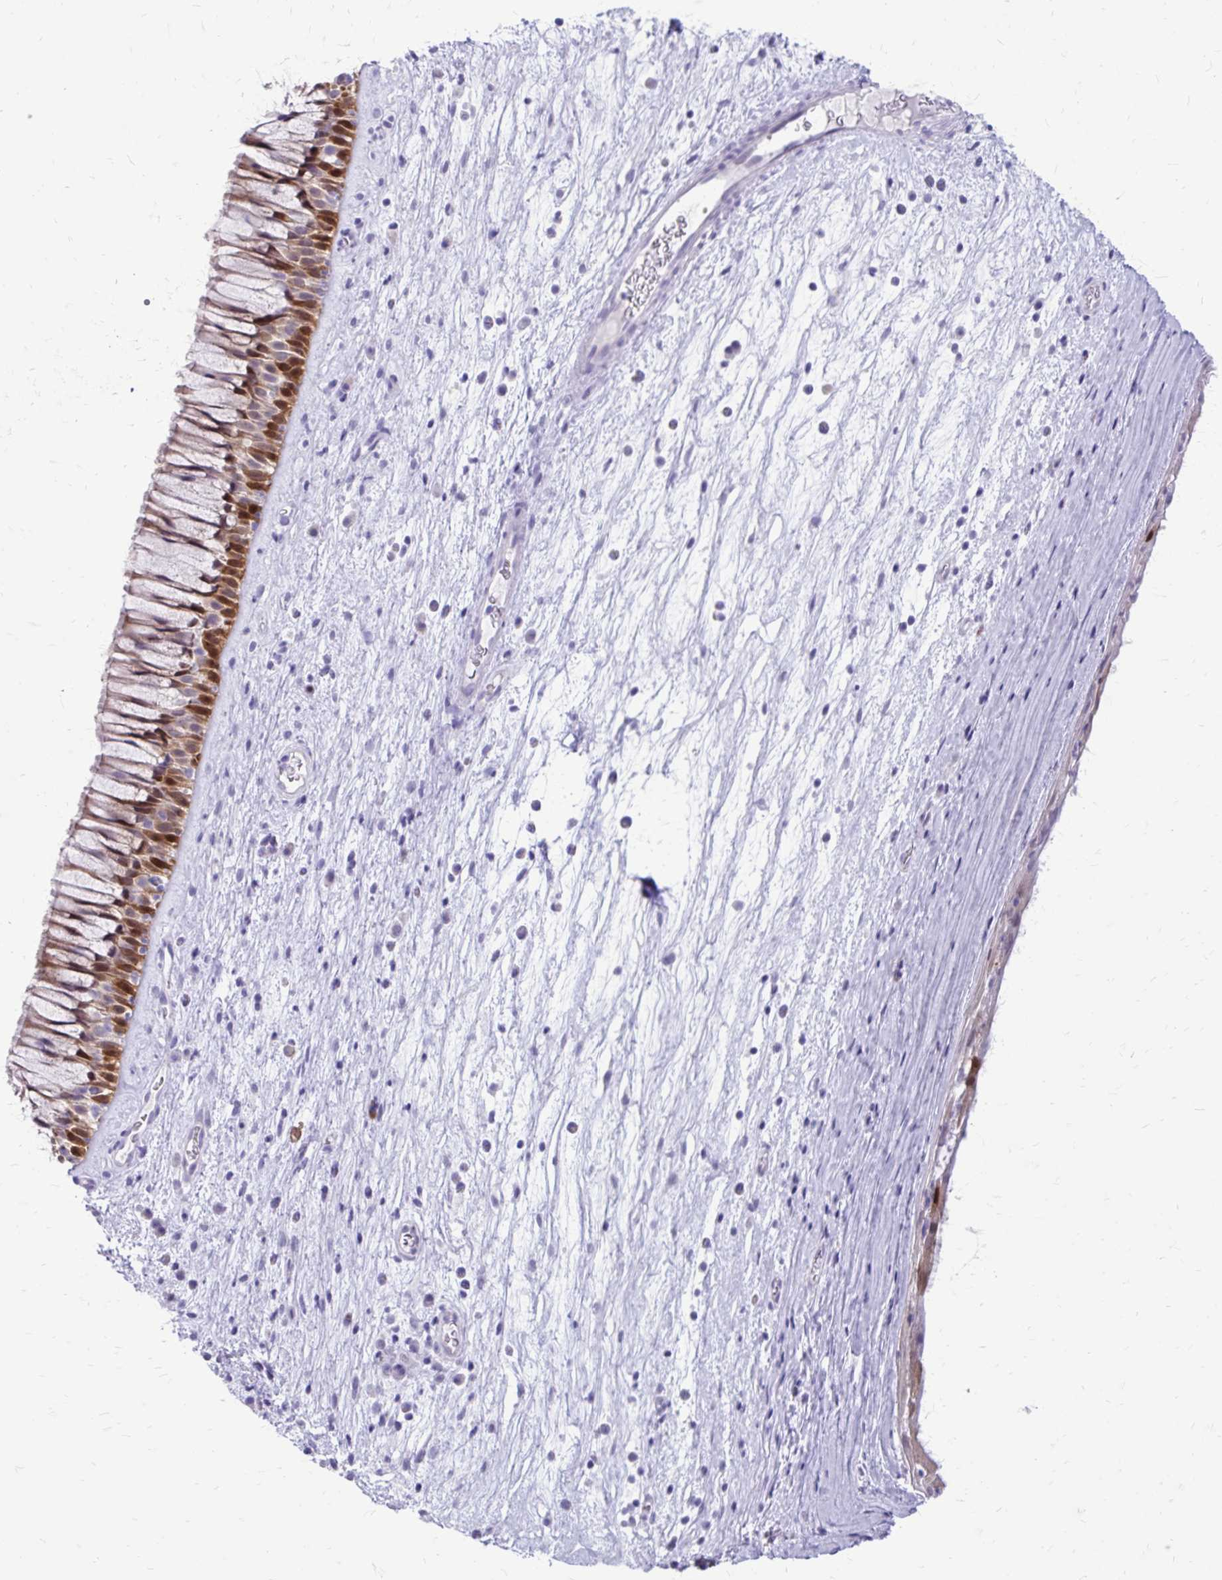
{"staining": {"intensity": "moderate", "quantity": "25%-75%", "location": "cytoplasmic/membranous,nuclear"}, "tissue": "nasopharynx", "cell_type": "Respiratory epithelial cells", "image_type": "normal", "snomed": [{"axis": "morphology", "description": "Normal tissue, NOS"}, {"axis": "topography", "description": "Nasopharynx"}], "caption": "Immunohistochemical staining of normal human nasopharynx displays medium levels of moderate cytoplasmic/membranous,nuclear positivity in about 25%-75% of respiratory epithelial cells.", "gene": "LCN15", "patient": {"sex": "male", "age": 74}}